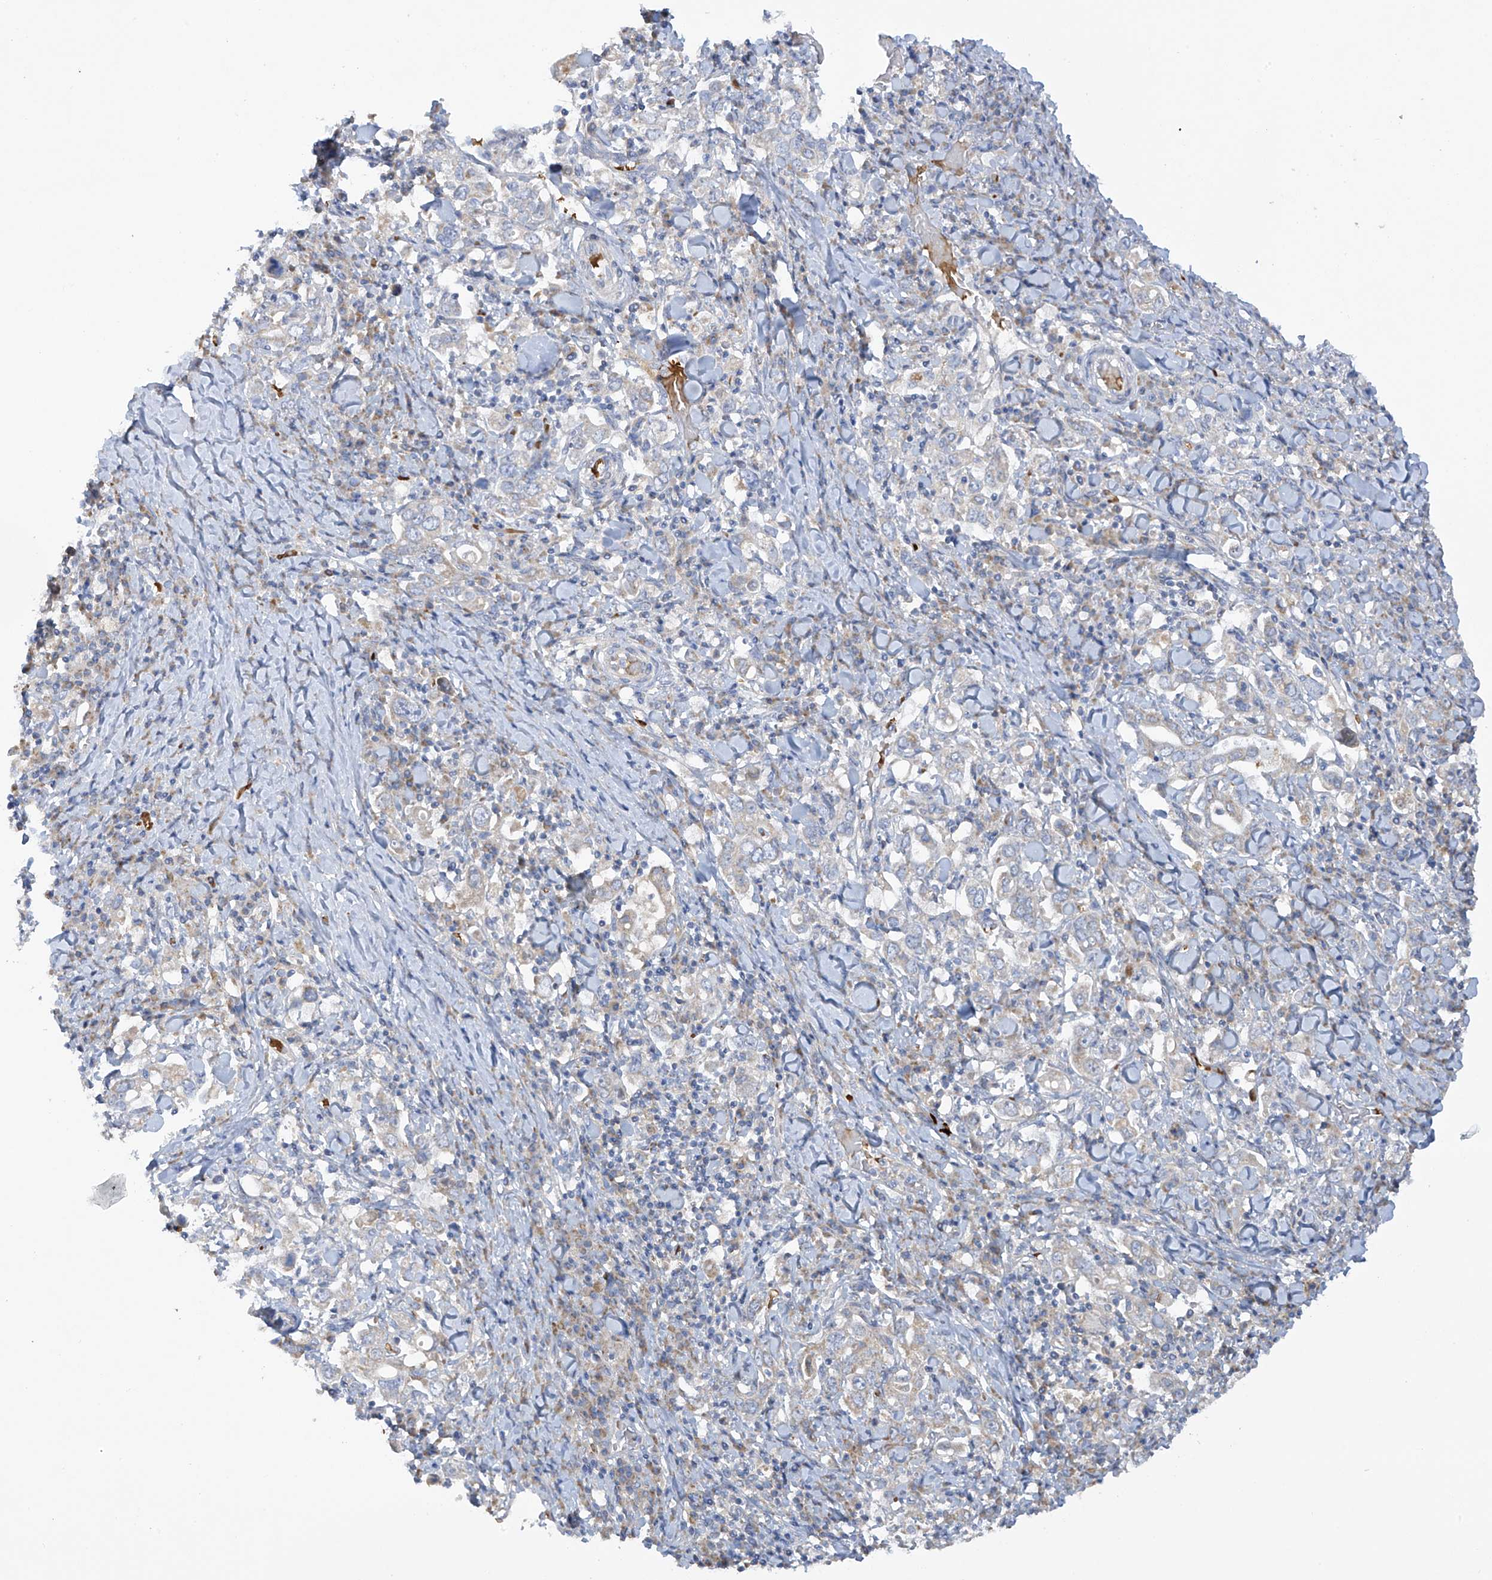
{"staining": {"intensity": "weak", "quantity": "<25%", "location": "cytoplasmic/membranous"}, "tissue": "stomach cancer", "cell_type": "Tumor cells", "image_type": "cancer", "snomed": [{"axis": "morphology", "description": "Adenocarcinoma, NOS"}, {"axis": "topography", "description": "Stomach, upper"}], "caption": "DAB (3,3'-diaminobenzidine) immunohistochemical staining of stomach adenocarcinoma reveals no significant staining in tumor cells.", "gene": "METTL18", "patient": {"sex": "male", "age": 62}}